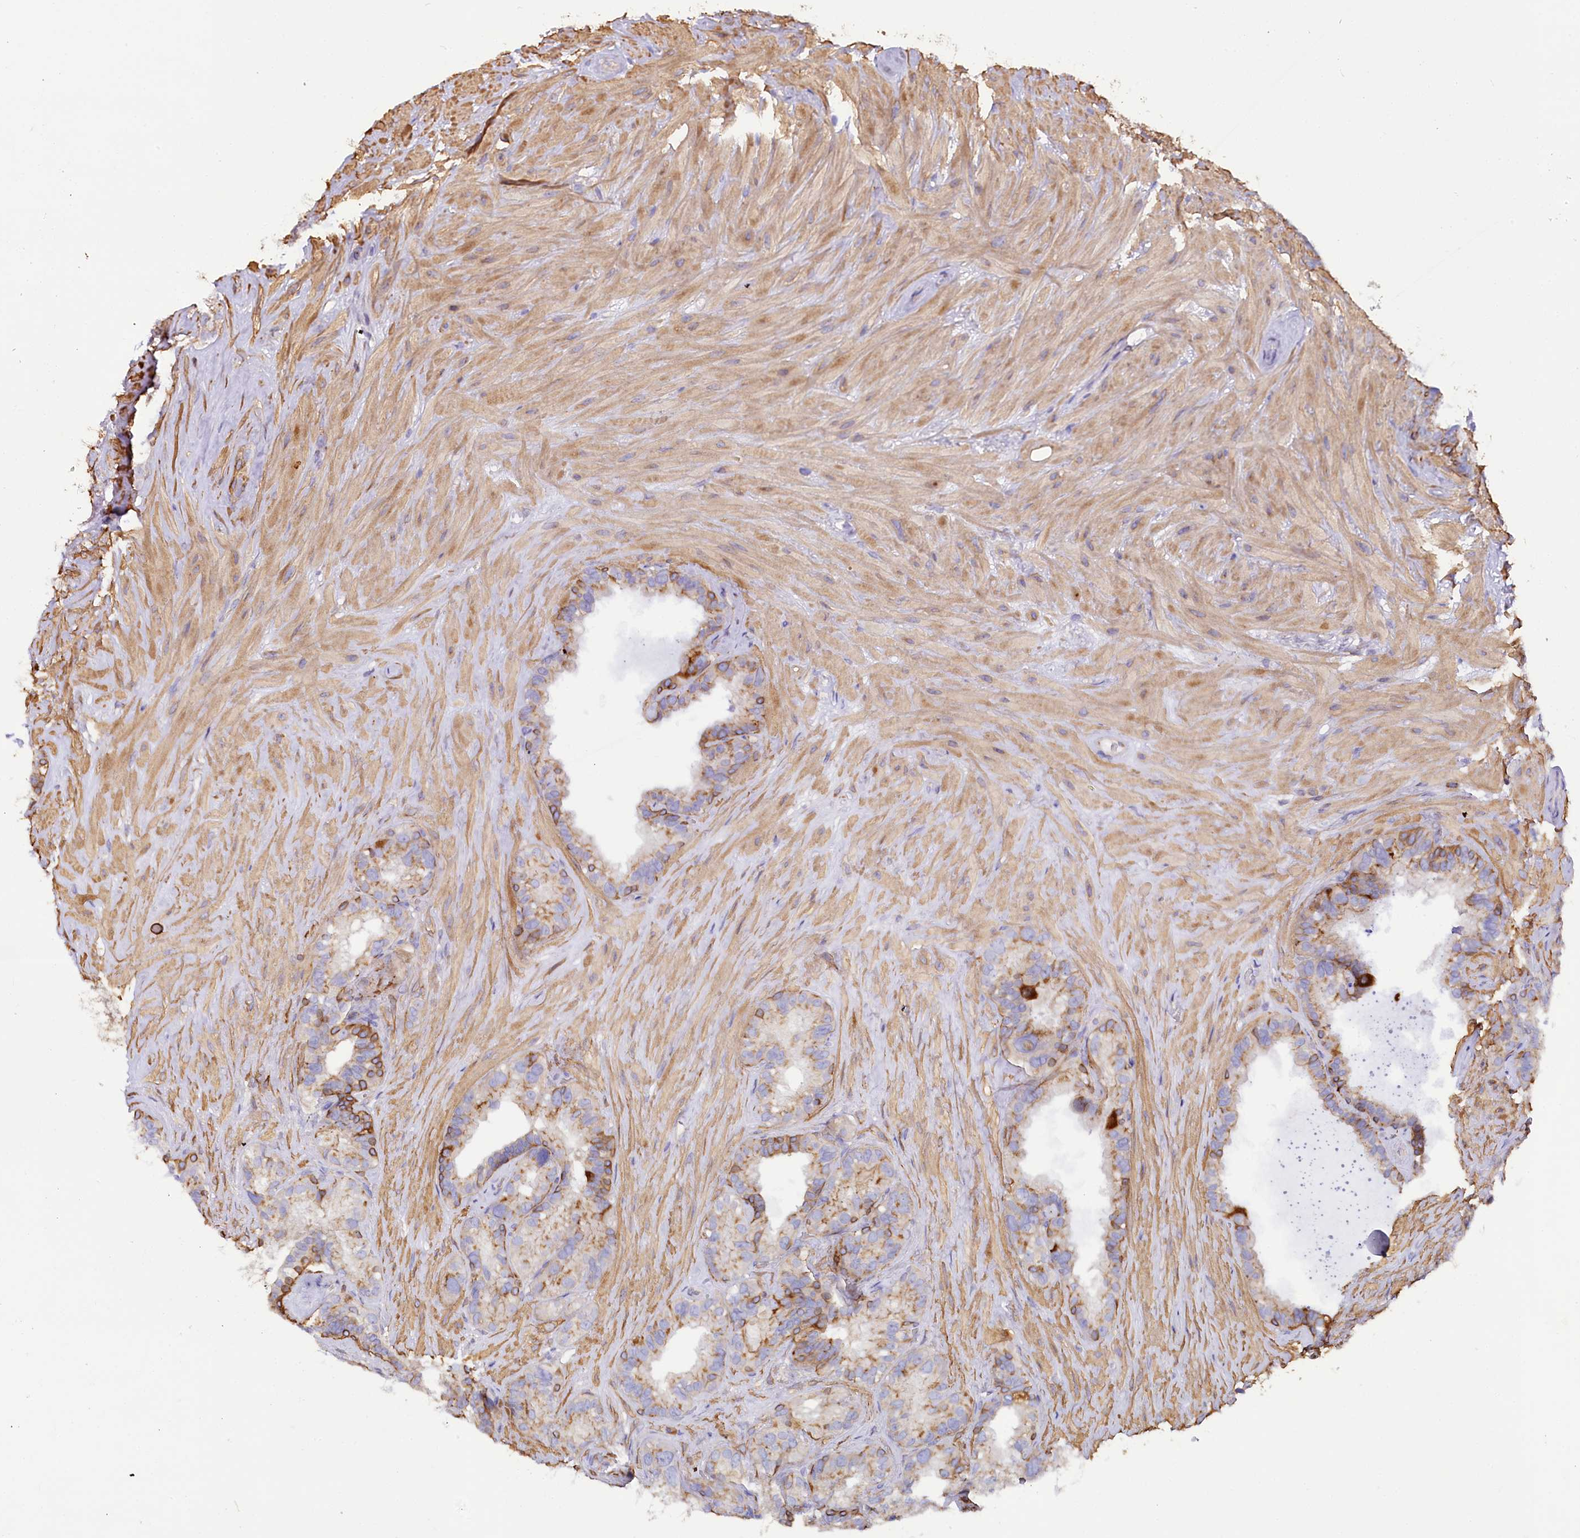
{"staining": {"intensity": "moderate", "quantity": "25%-75%", "location": "cytoplasmic/membranous"}, "tissue": "seminal vesicle", "cell_type": "Glandular cells", "image_type": "normal", "snomed": [{"axis": "morphology", "description": "Normal tissue, NOS"}, {"axis": "topography", "description": "Prostate"}, {"axis": "topography", "description": "Seminal veicle"}], "caption": "DAB immunohistochemical staining of unremarkable human seminal vesicle reveals moderate cytoplasmic/membranous protein positivity in approximately 25%-75% of glandular cells.", "gene": "STX6", "patient": {"sex": "male", "age": 68}}